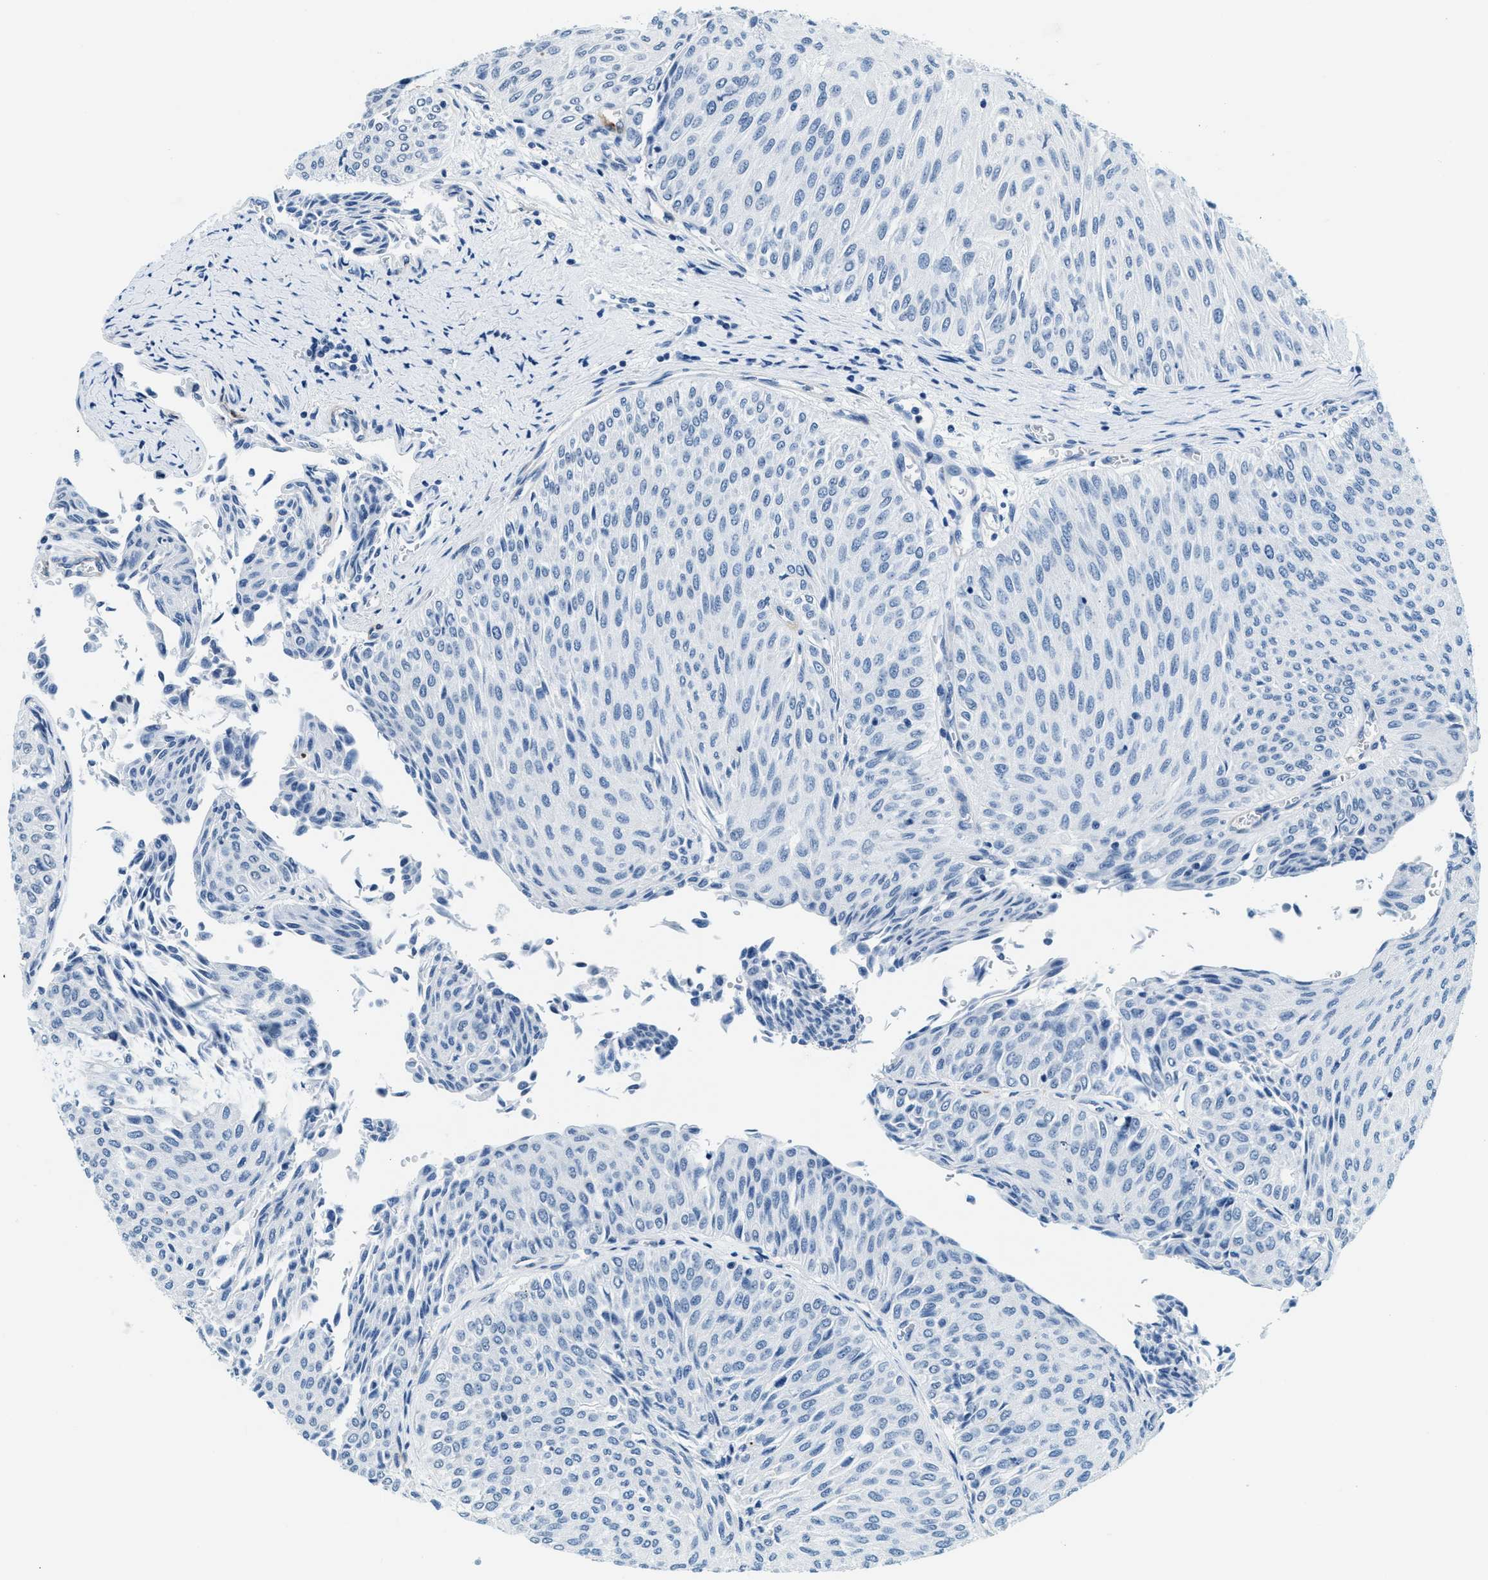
{"staining": {"intensity": "negative", "quantity": "none", "location": "none"}, "tissue": "urothelial cancer", "cell_type": "Tumor cells", "image_type": "cancer", "snomed": [{"axis": "morphology", "description": "Urothelial carcinoma, Low grade"}, {"axis": "topography", "description": "Urinary bladder"}], "caption": "A histopathology image of urothelial cancer stained for a protein displays no brown staining in tumor cells.", "gene": "CA4", "patient": {"sex": "male", "age": 78}}